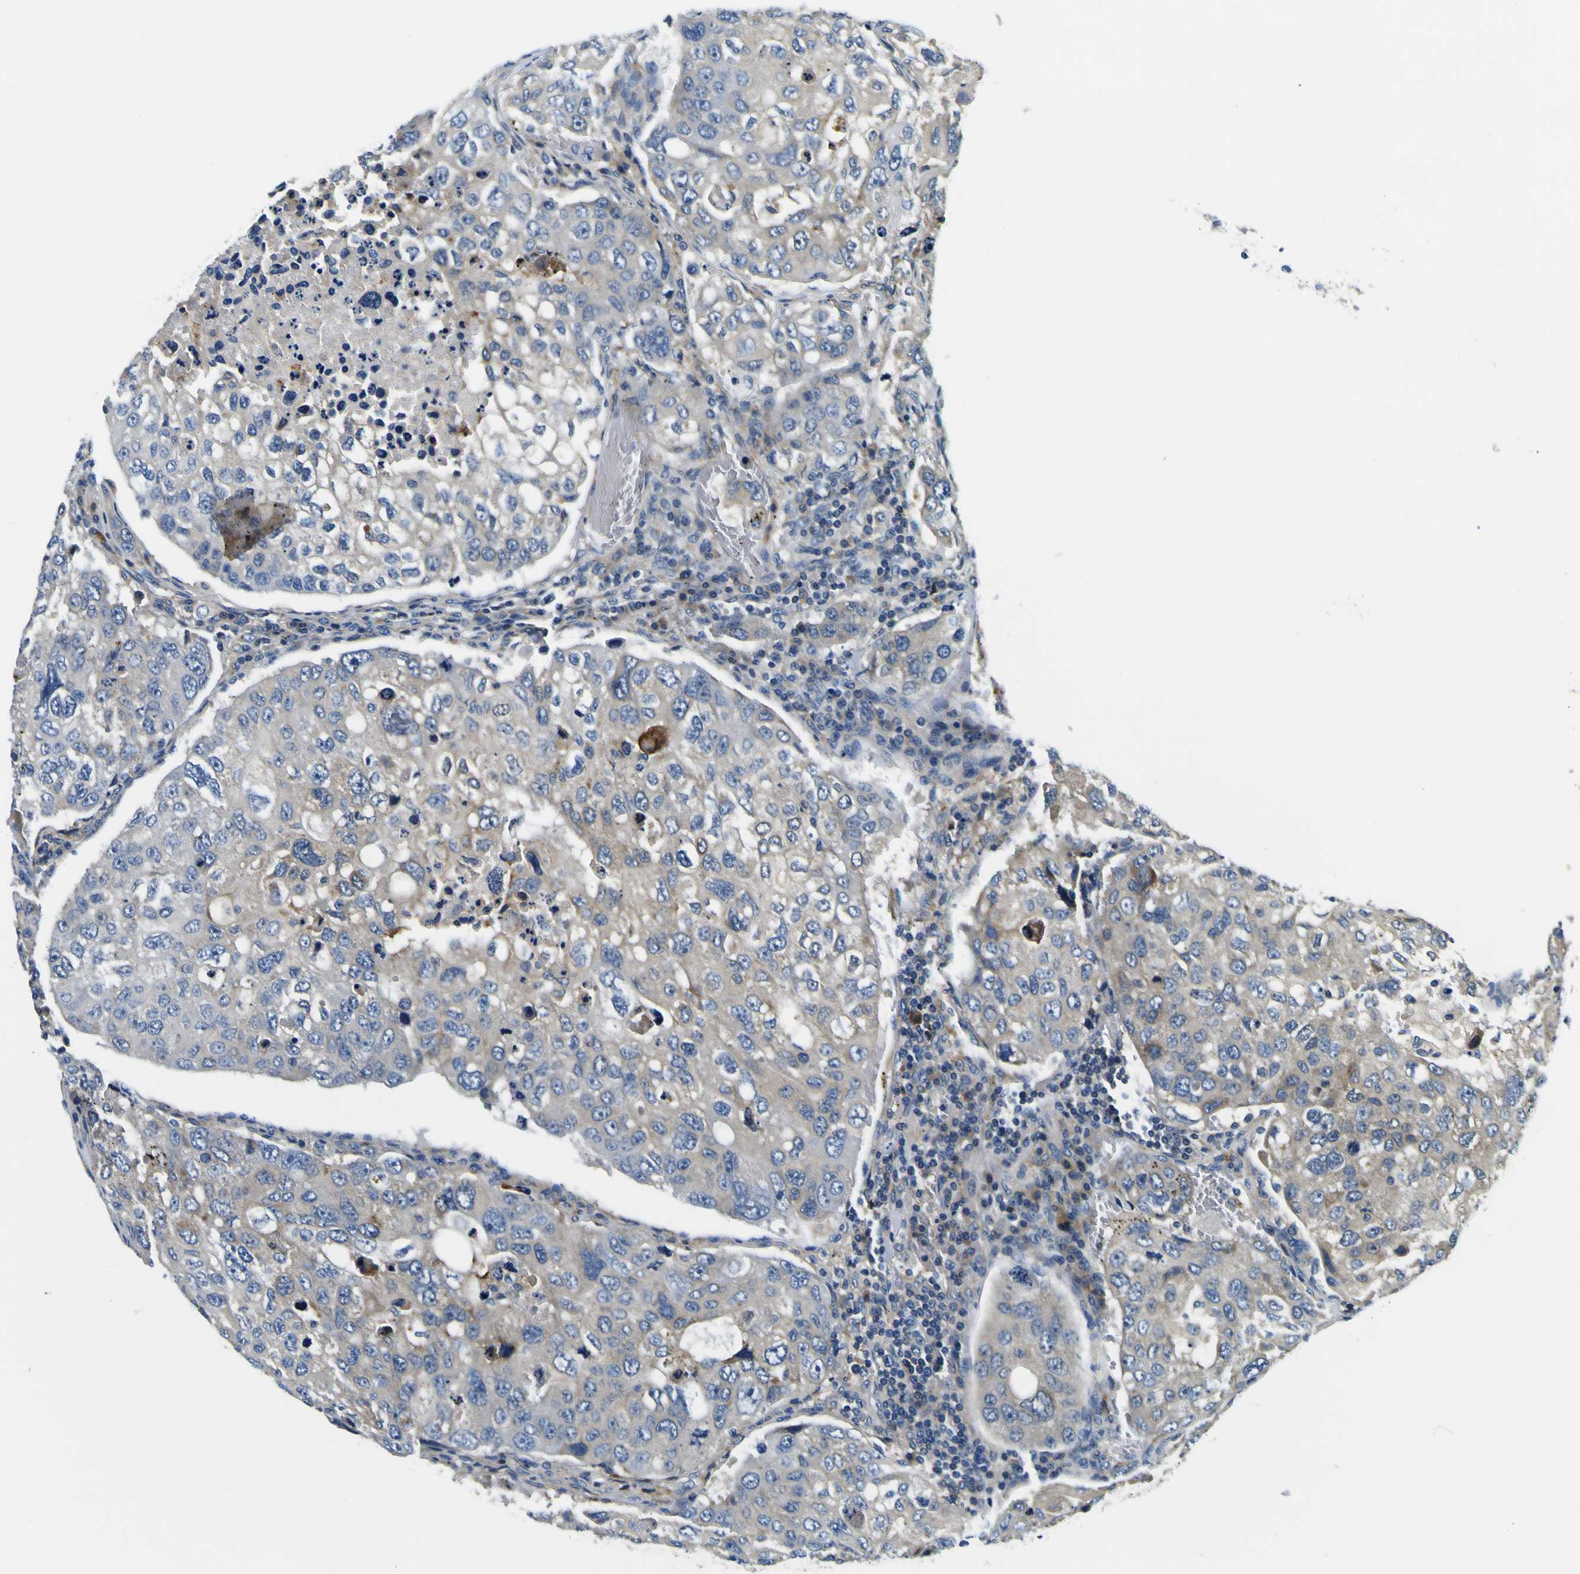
{"staining": {"intensity": "negative", "quantity": "none", "location": "none"}, "tissue": "urothelial cancer", "cell_type": "Tumor cells", "image_type": "cancer", "snomed": [{"axis": "morphology", "description": "Urothelial carcinoma, High grade"}, {"axis": "topography", "description": "Lymph node"}, {"axis": "topography", "description": "Urinary bladder"}], "caption": "High power microscopy image of an IHC histopathology image of urothelial cancer, revealing no significant staining in tumor cells.", "gene": "CLSTN1", "patient": {"sex": "male", "age": 51}}